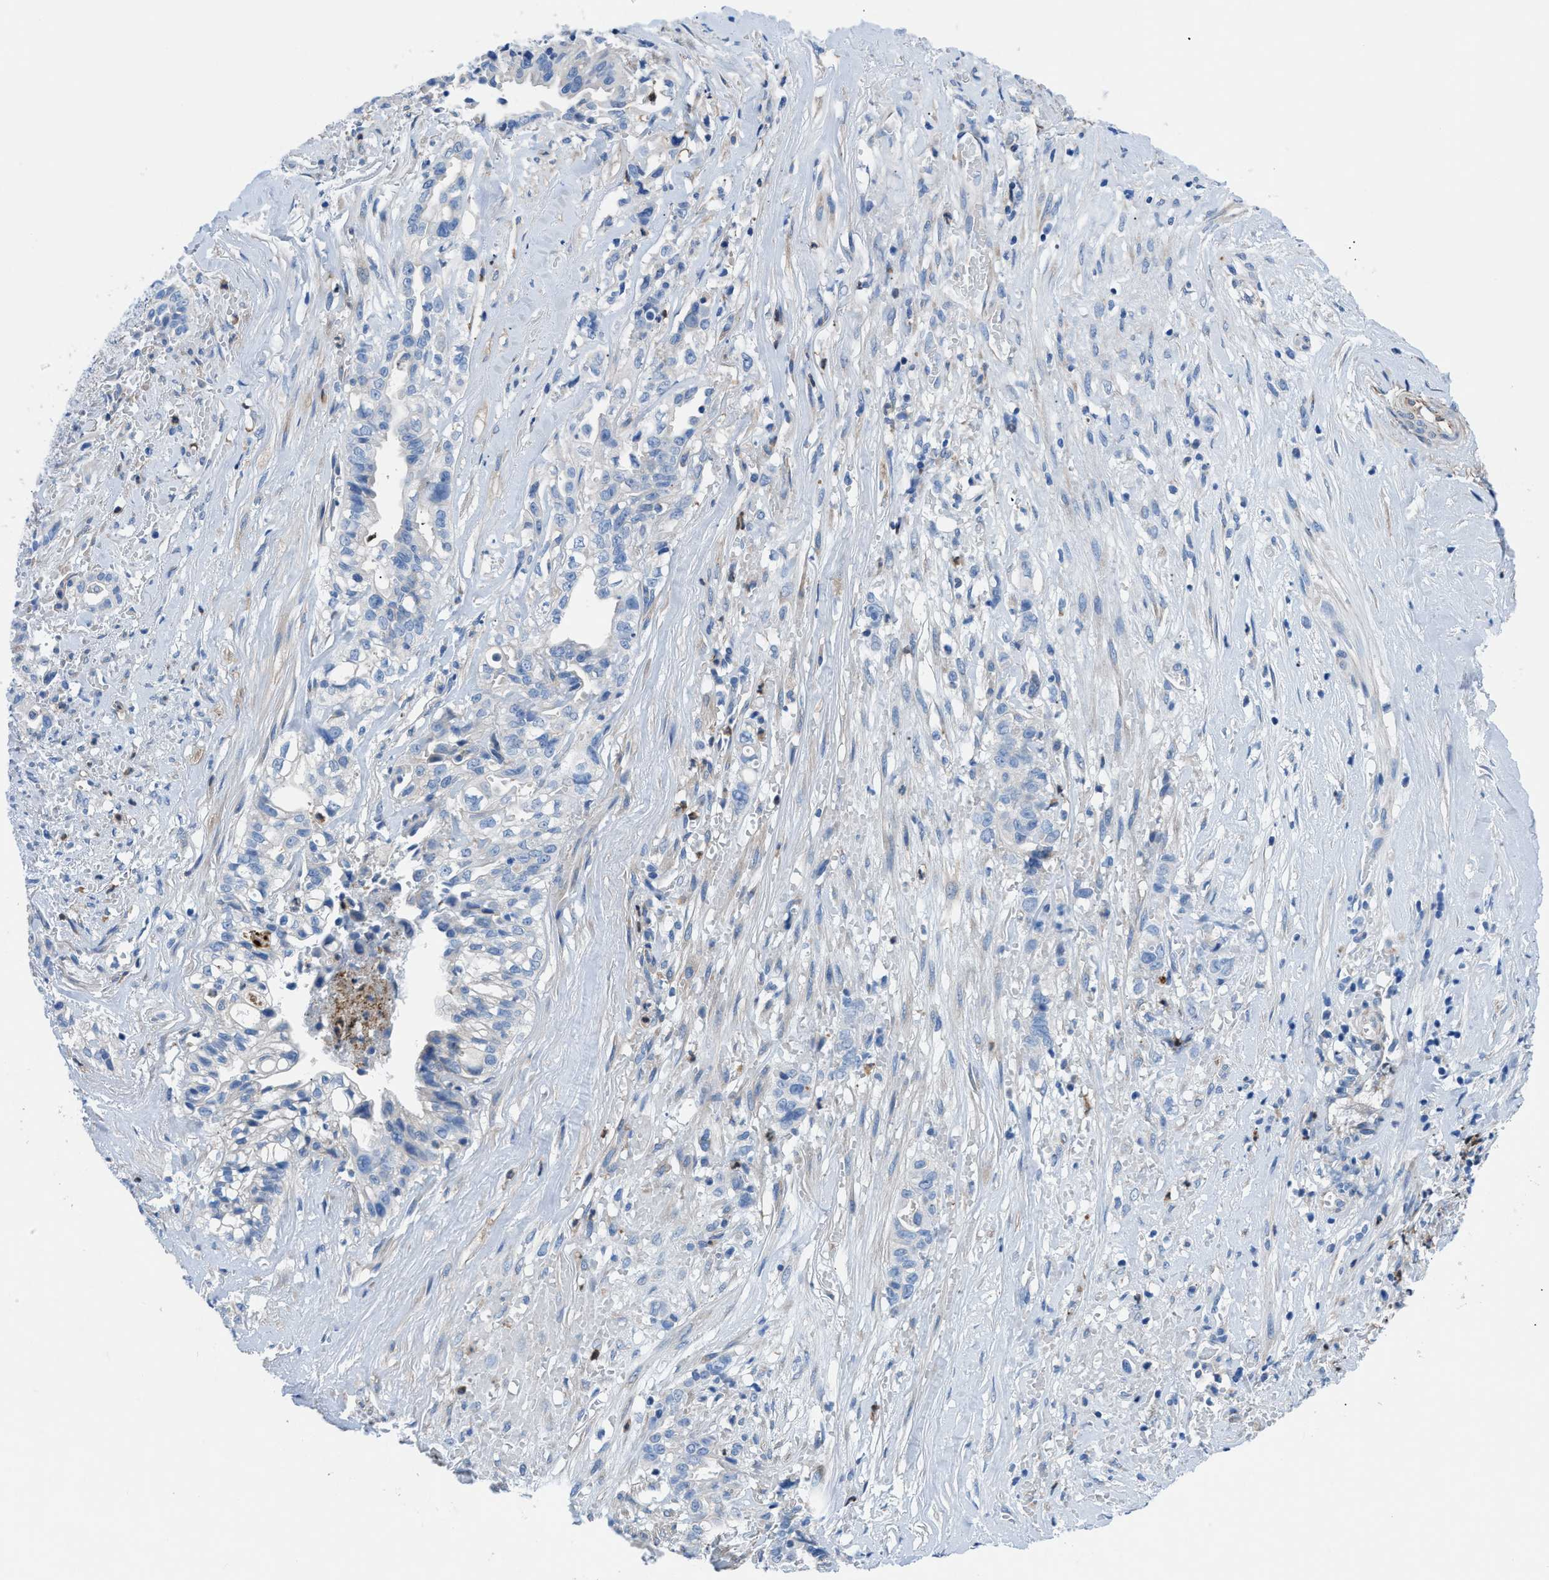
{"staining": {"intensity": "negative", "quantity": "none", "location": "none"}, "tissue": "liver cancer", "cell_type": "Tumor cells", "image_type": "cancer", "snomed": [{"axis": "morphology", "description": "Cholangiocarcinoma"}, {"axis": "topography", "description": "Liver"}], "caption": "Immunohistochemical staining of liver cancer (cholangiocarcinoma) displays no significant staining in tumor cells.", "gene": "ITPR1", "patient": {"sex": "female", "age": 70}}